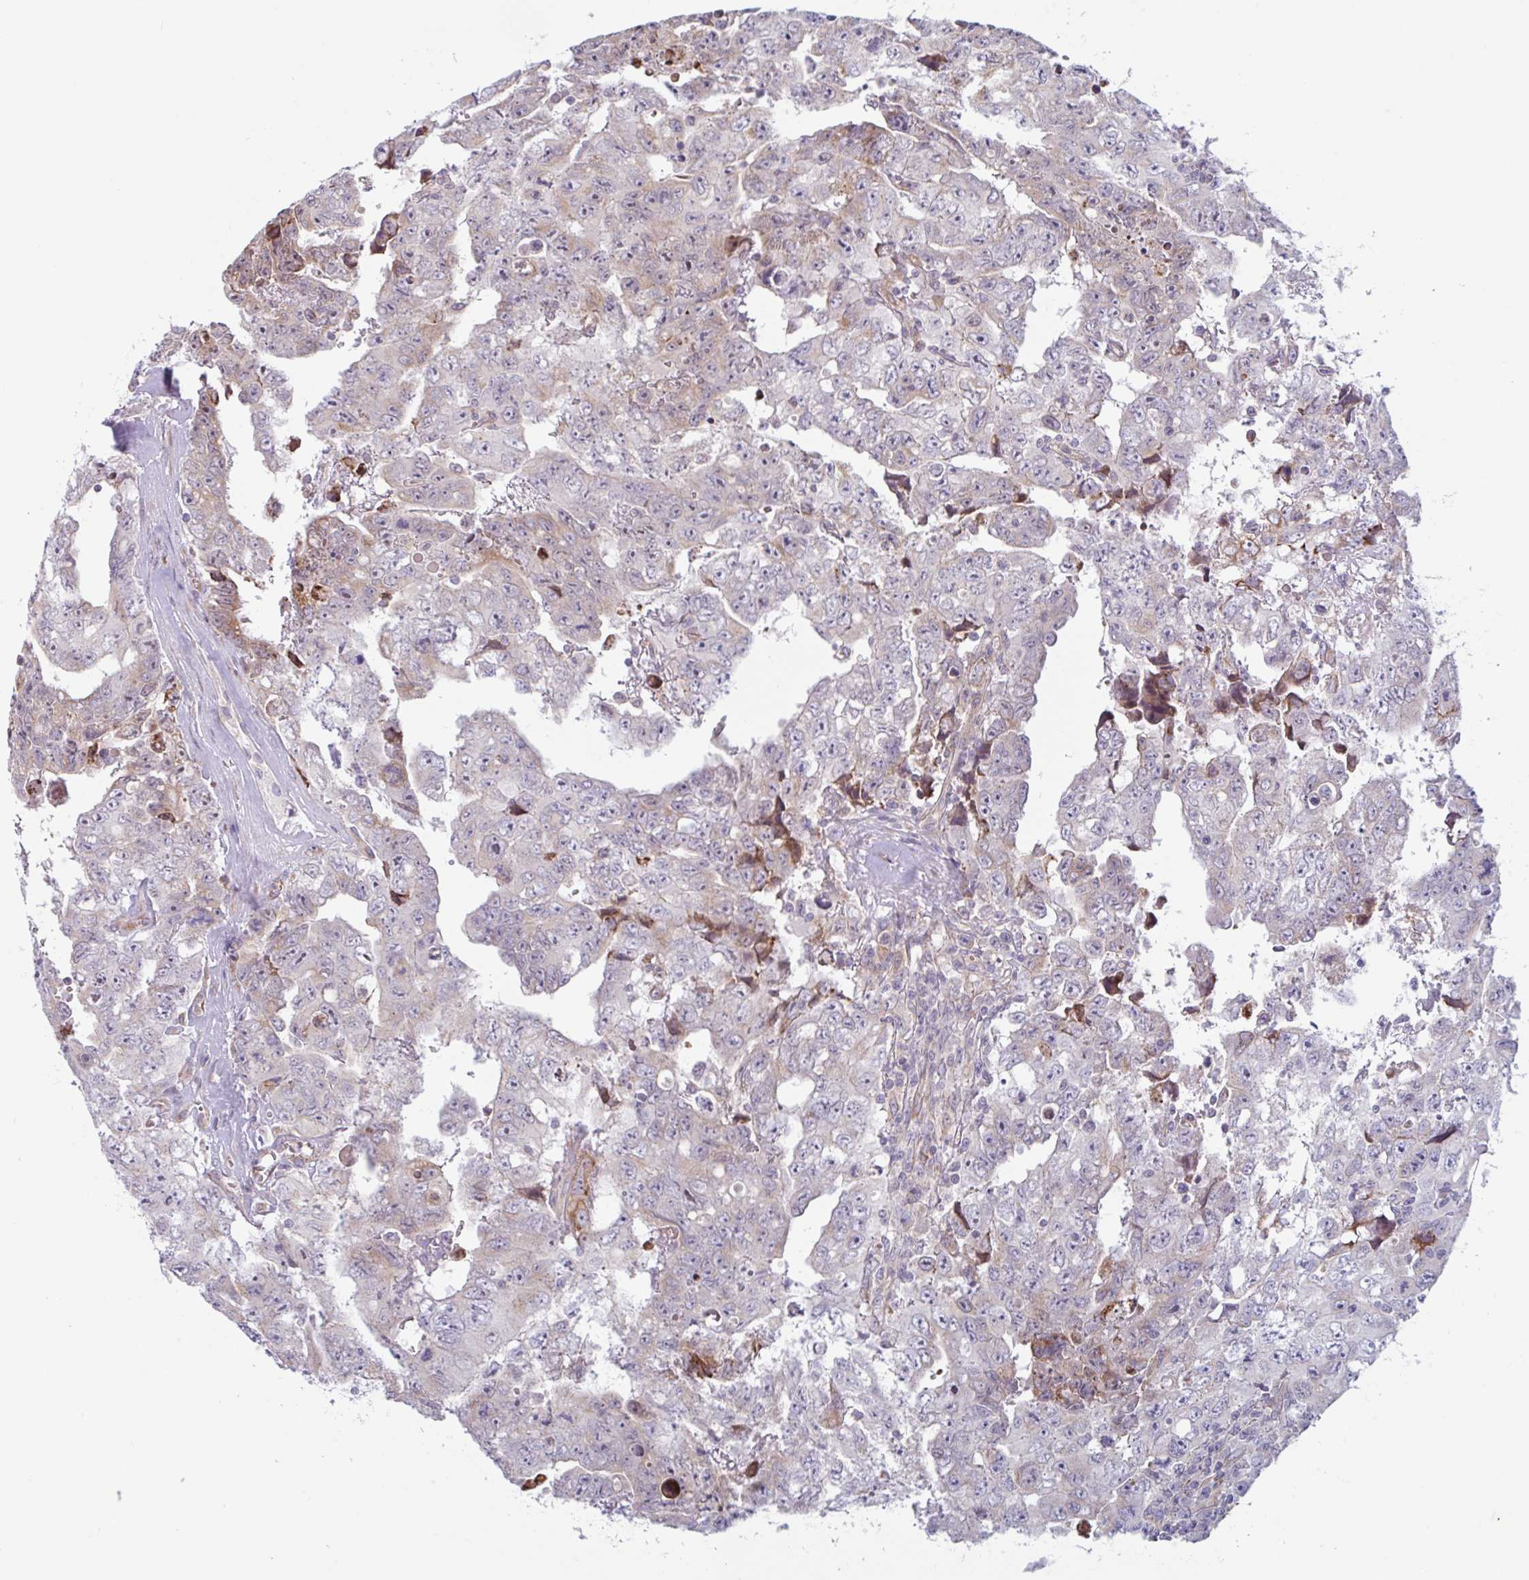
{"staining": {"intensity": "weak", "quantity": "<25%", "location": "cytoplasmic/membranous"}, "tissue": "testis cancer", "cell_type": "Tumor cells", "image_type": "cancer", "snomed": [{"axis": "morphology", "description": "Carcinoma, Embryonal, NOS"}, {"axis": "topography", "description": "Testis"}], "caption": "The micrograph shows no significant positivity in tumor cells of embryonal carcinoma (testis).", "gene": "RIT1", "patient": {"sex": "male", "age": 24}}